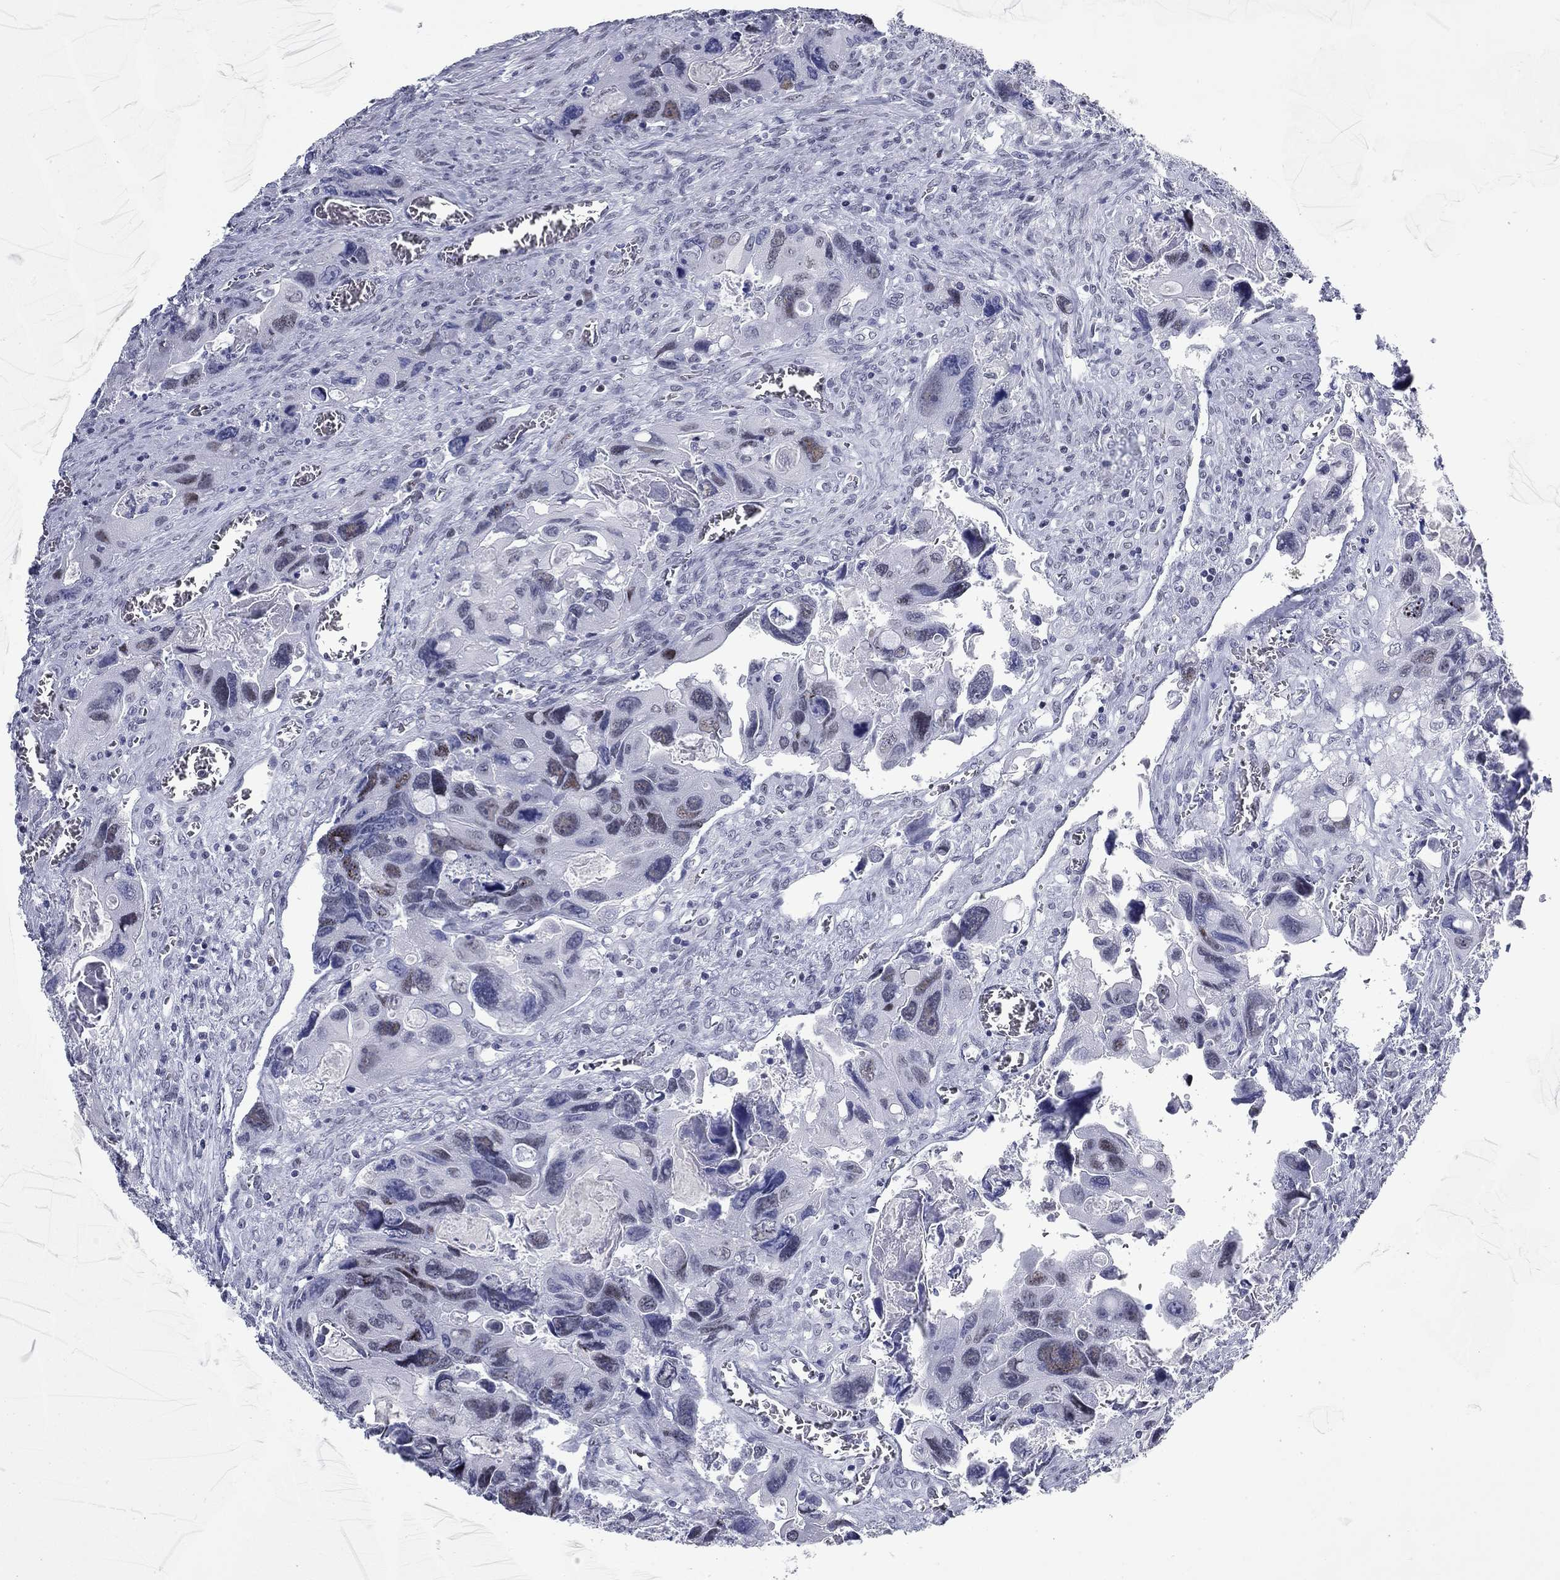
{"staining": {"intensity": "moderate", "quantity": "<25%", "location": "nuclear"}, "tissue": "colorectal cancer", "cell_type": "Tumor cells", "image_type": "cancer", "snomed": [{"axis": "morphology", "description": "Adenocarcinoma, NOS"}, {"axis": "topography", "description": "Rectum"}], "caption": "Moderate nuclear staining is present in approximately <25% of tumor cells in colorectal adenocarcinoma.", "gene": "ASF1B", "patient": {"sex": "male", "age": 62}}